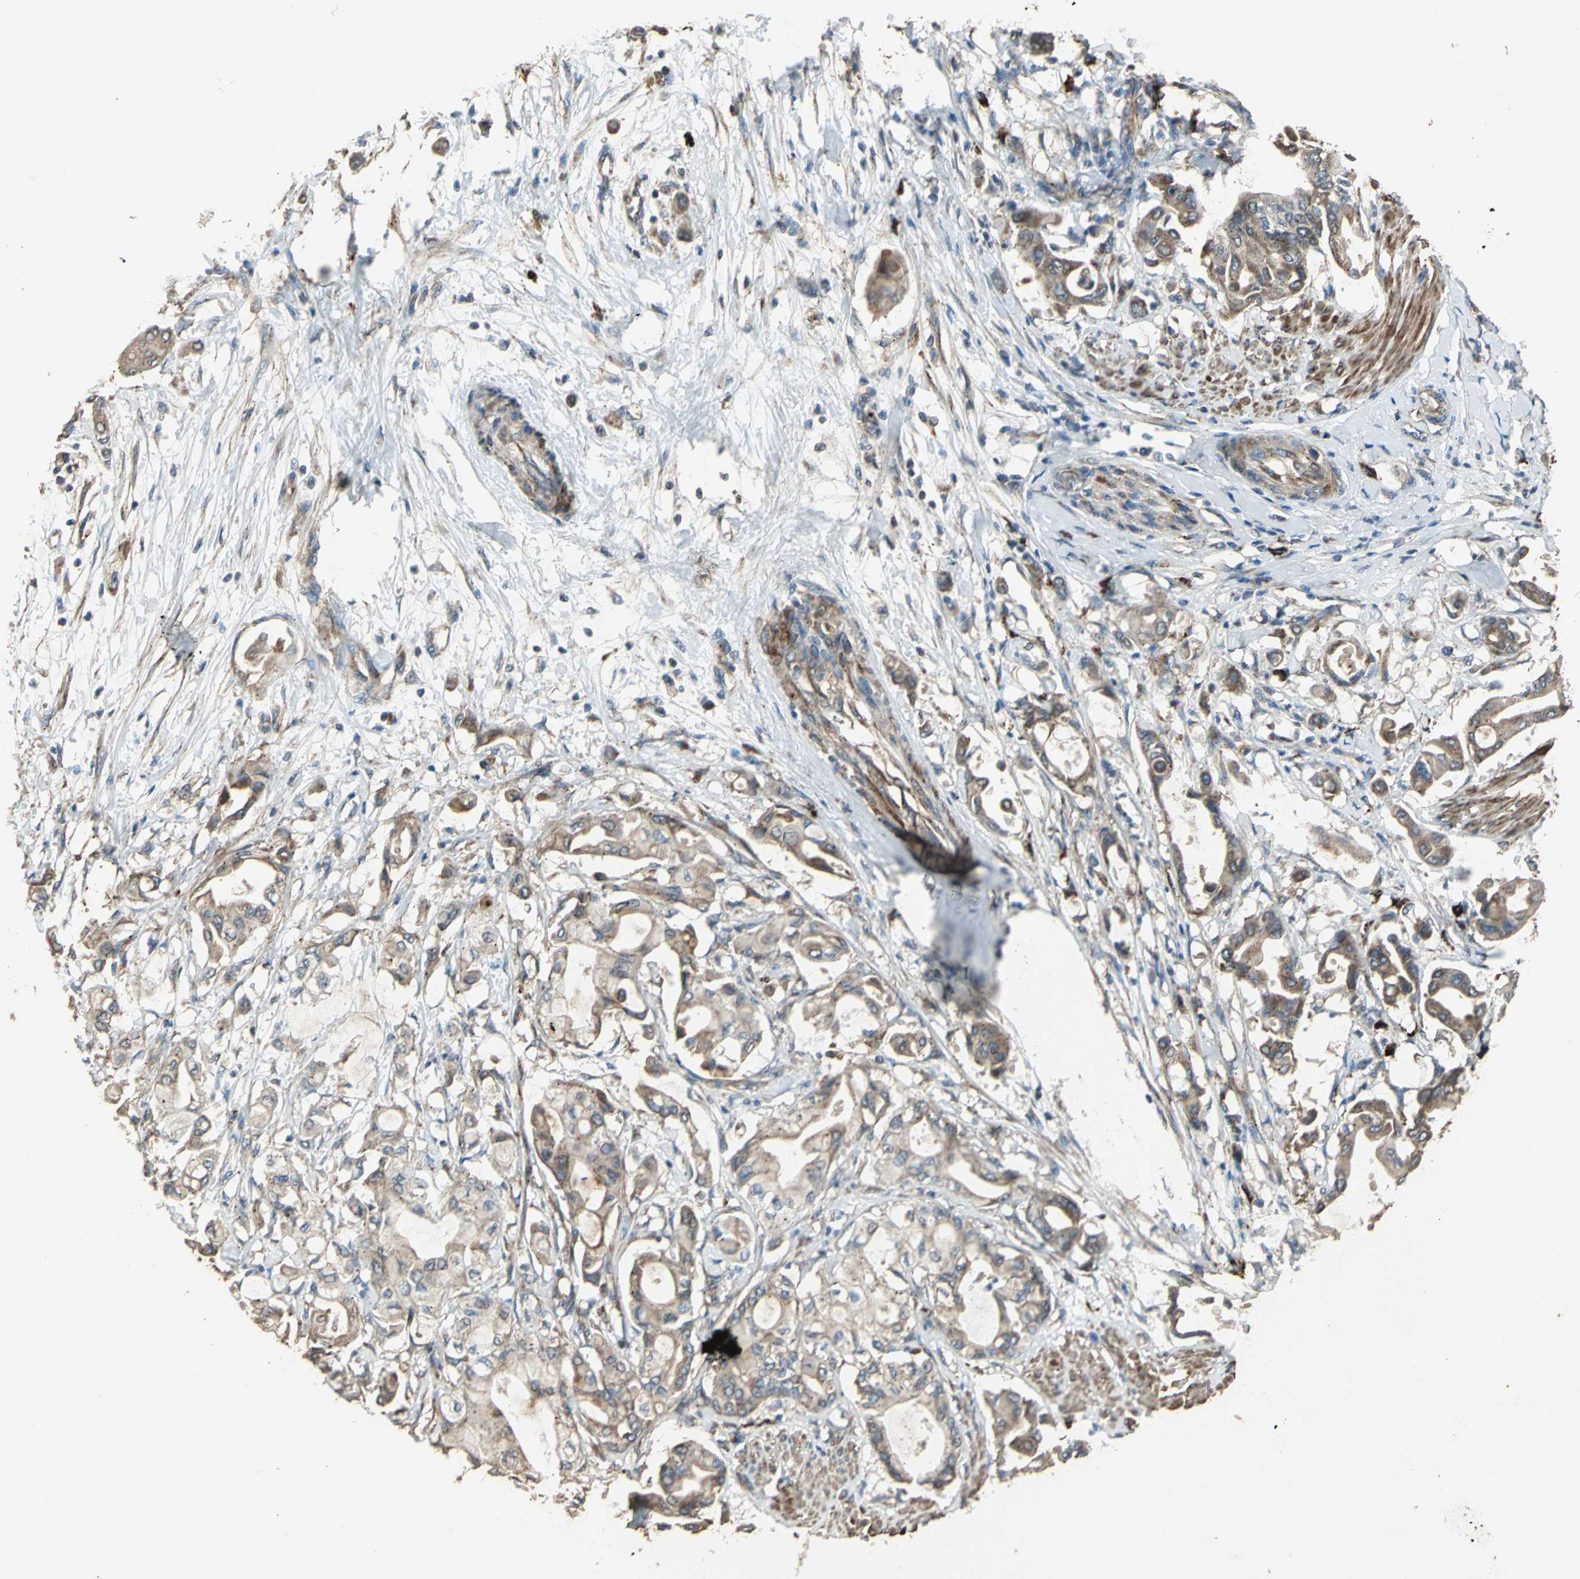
{"staining": {"intensity": "moderate", "quantity": ">75%", "location": "cytoplasmic/membranous"}, "tissue": "pancreatic cancer", "cell_type": "Tumor cells", "image_type": "cancer", "snomed": [{"axis": "morphology", "description": "Adenocarcinoma, NOS"}, {"axis": "morphology", "description": "Adenocarcinoma, metastatic, NOS"}, {"axis": "topography", "description": "Lymph node"}, {"axis": "topography", "description": "Pancreas"}, {"axis": "topography", "description": "Duodenum"}], "caption": "IHC micrograph of neoplastic tissue: human pancreatic cancer (metastatic adenocarcinoma) stained using IHC displays medium levels of moderate protein expression localized specifically in the cytoplasmic/membranous of tumor cells, appearing as a cytoplasmic/membranous brown color.", "gene": "POLRMT", "patient": {"sex": "female", "age": 64}}